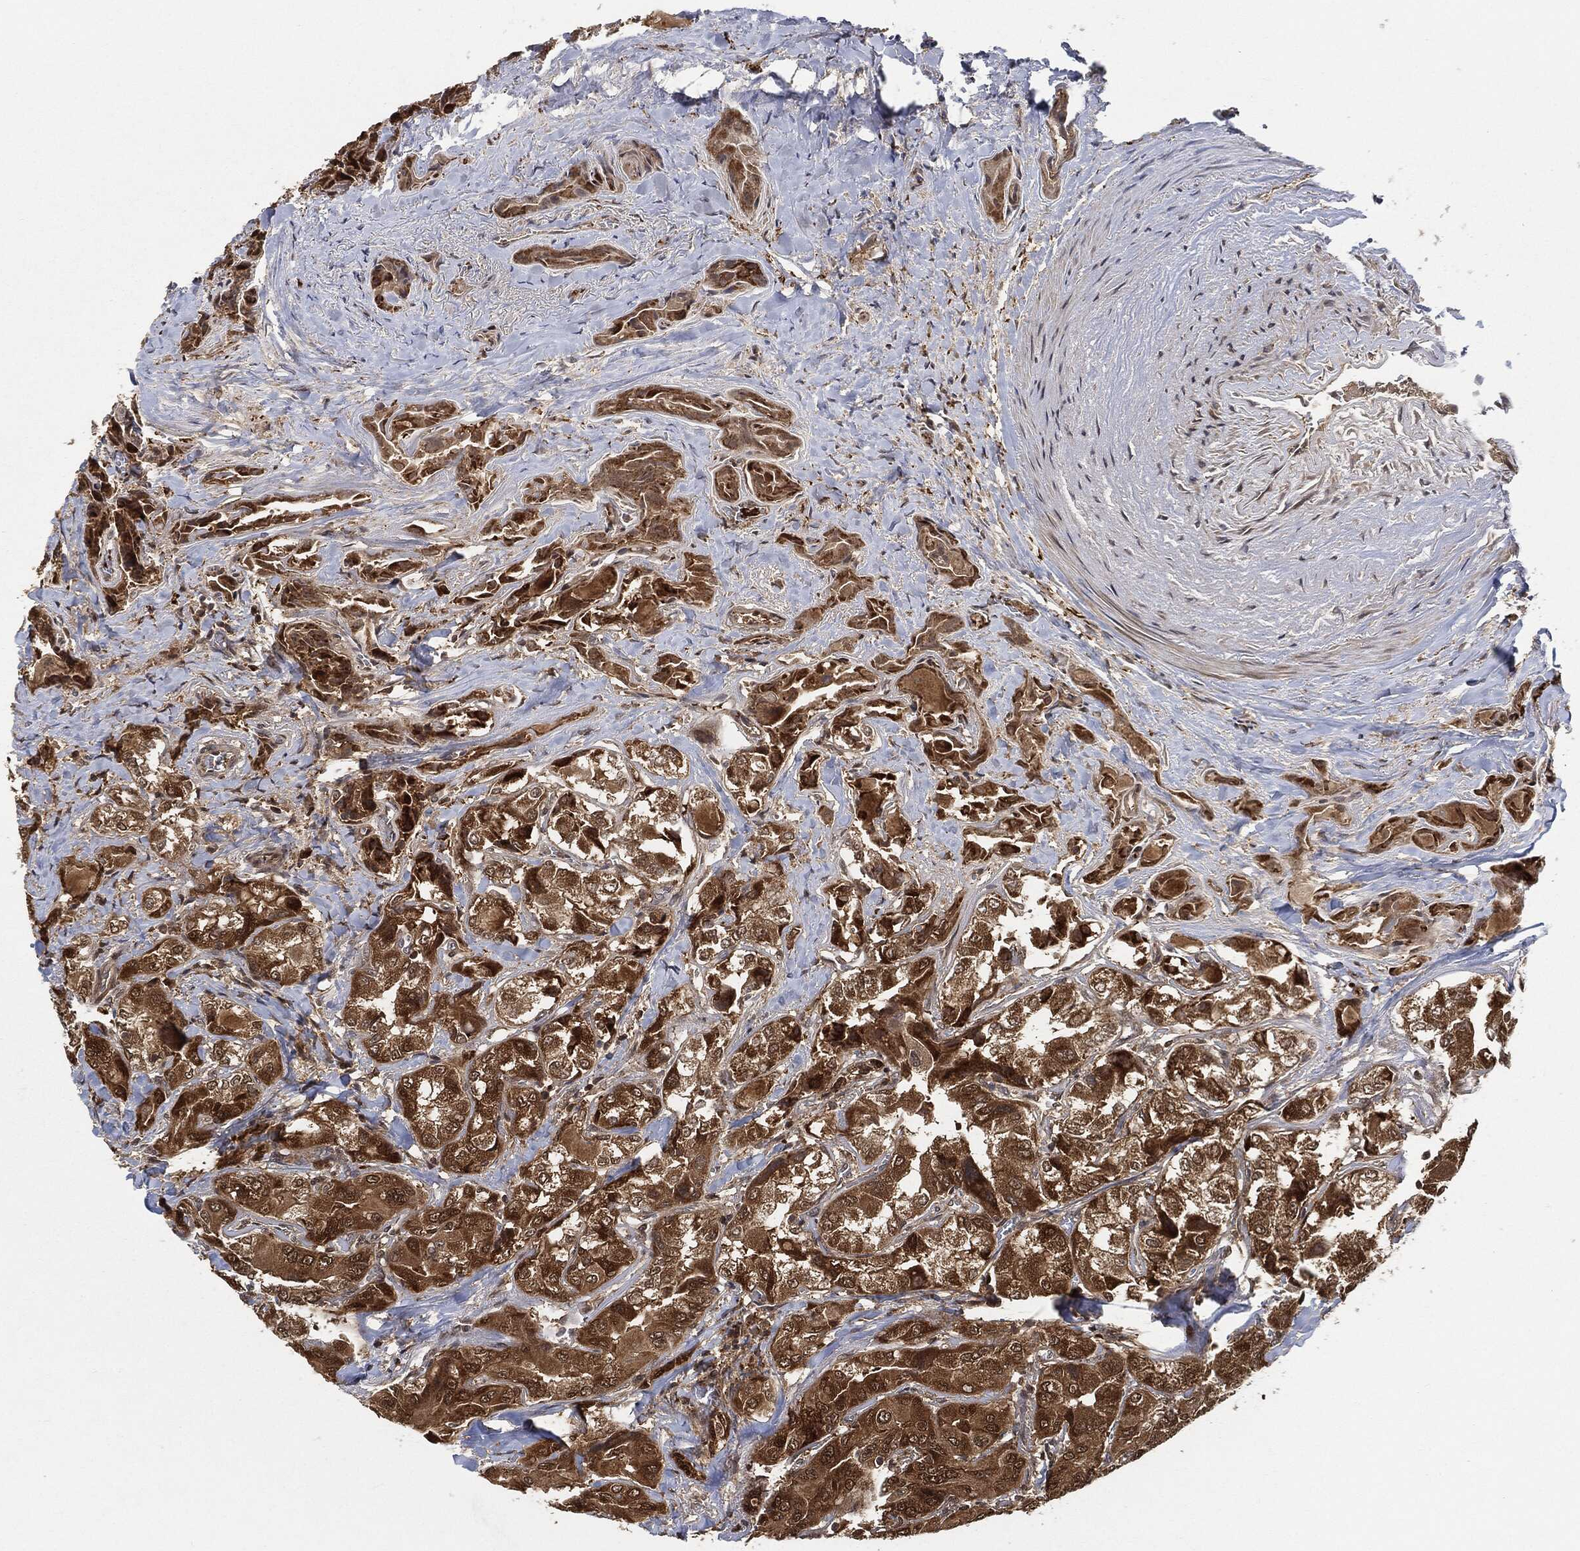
{"staining": {"intensity": "strong", "quantity": ">75%", "location": "cytoplasmic/membranous,nuclear"}, "tissue": "thyroid cancer", "cell_type": "Tumor cells", "image_type": "cancer", "snomed": [{"axis": "morphology", "description": "Normal tissue, NOS"}, {"axis": "morphology", "description": "Papillary adenocarcinoma, NOS"}, {"axis": "topography", "description": "Thyroid gland"}], "caption": "Brown immunohistochemical staining in human thyroid cancer displays strong cytoplasmic/membranous and nuclear positivity in approximately >75% of tumor cells.", "gene": "CUTA", "patient": {"sex": "female", "age": 66}}